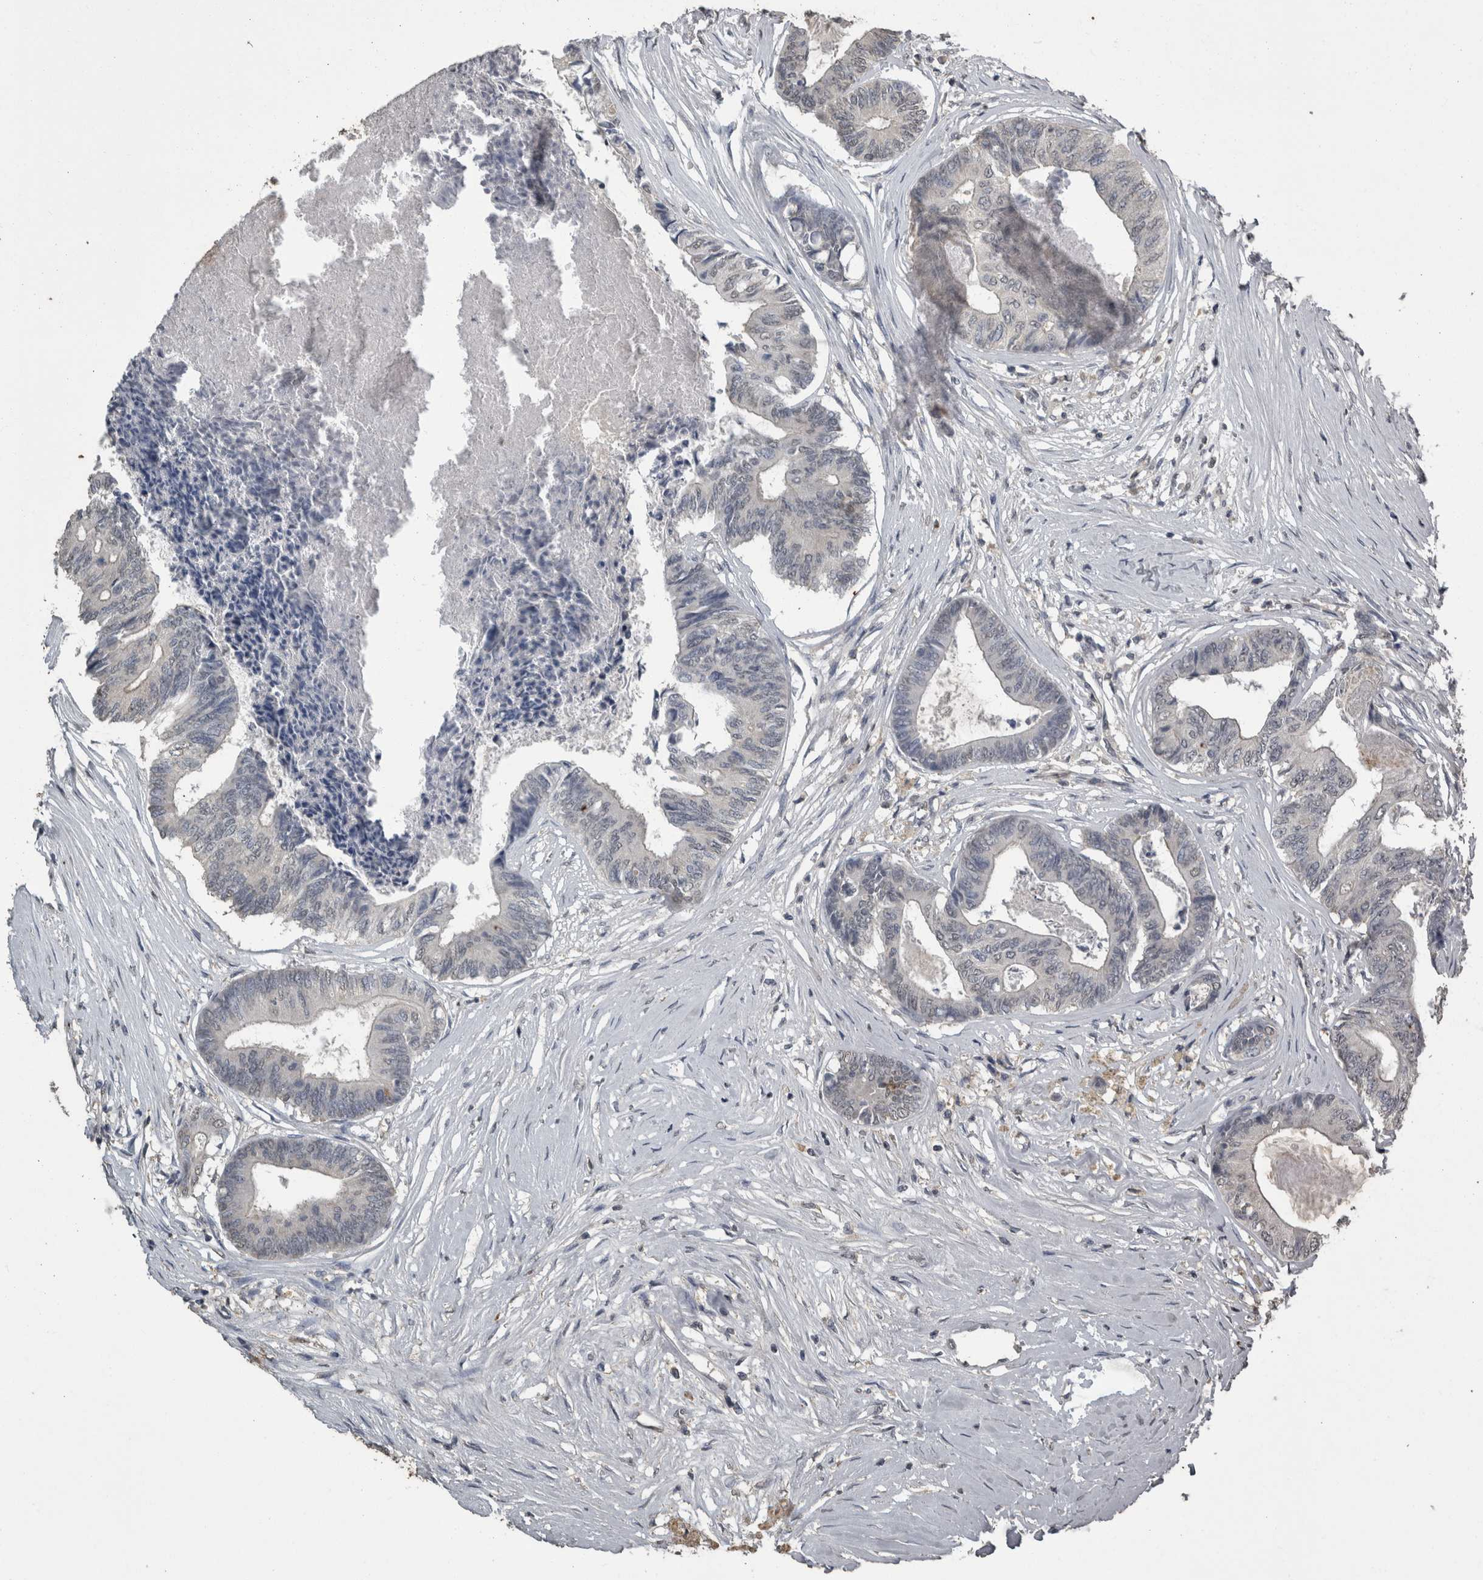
{"staining": {"intensity": "negative", "quantity": "none", "location": "none"}, "tissue": "colorectal cancer", "cell_type": "Tumor cells", "image_type": "cancer", "snomed": [{"axis": "morphology", "description": "Adenocarcinoma, NOS"}, {"axis": "topography", "description": "Rectum"}], "caption": "The IHC histopathology image has no significant staining in tumor cells of colorectal cancer (adenocarcinoma) tissue.", "gene": "PIK3AP1", "patient": {"sex": "male", "age": 63}}